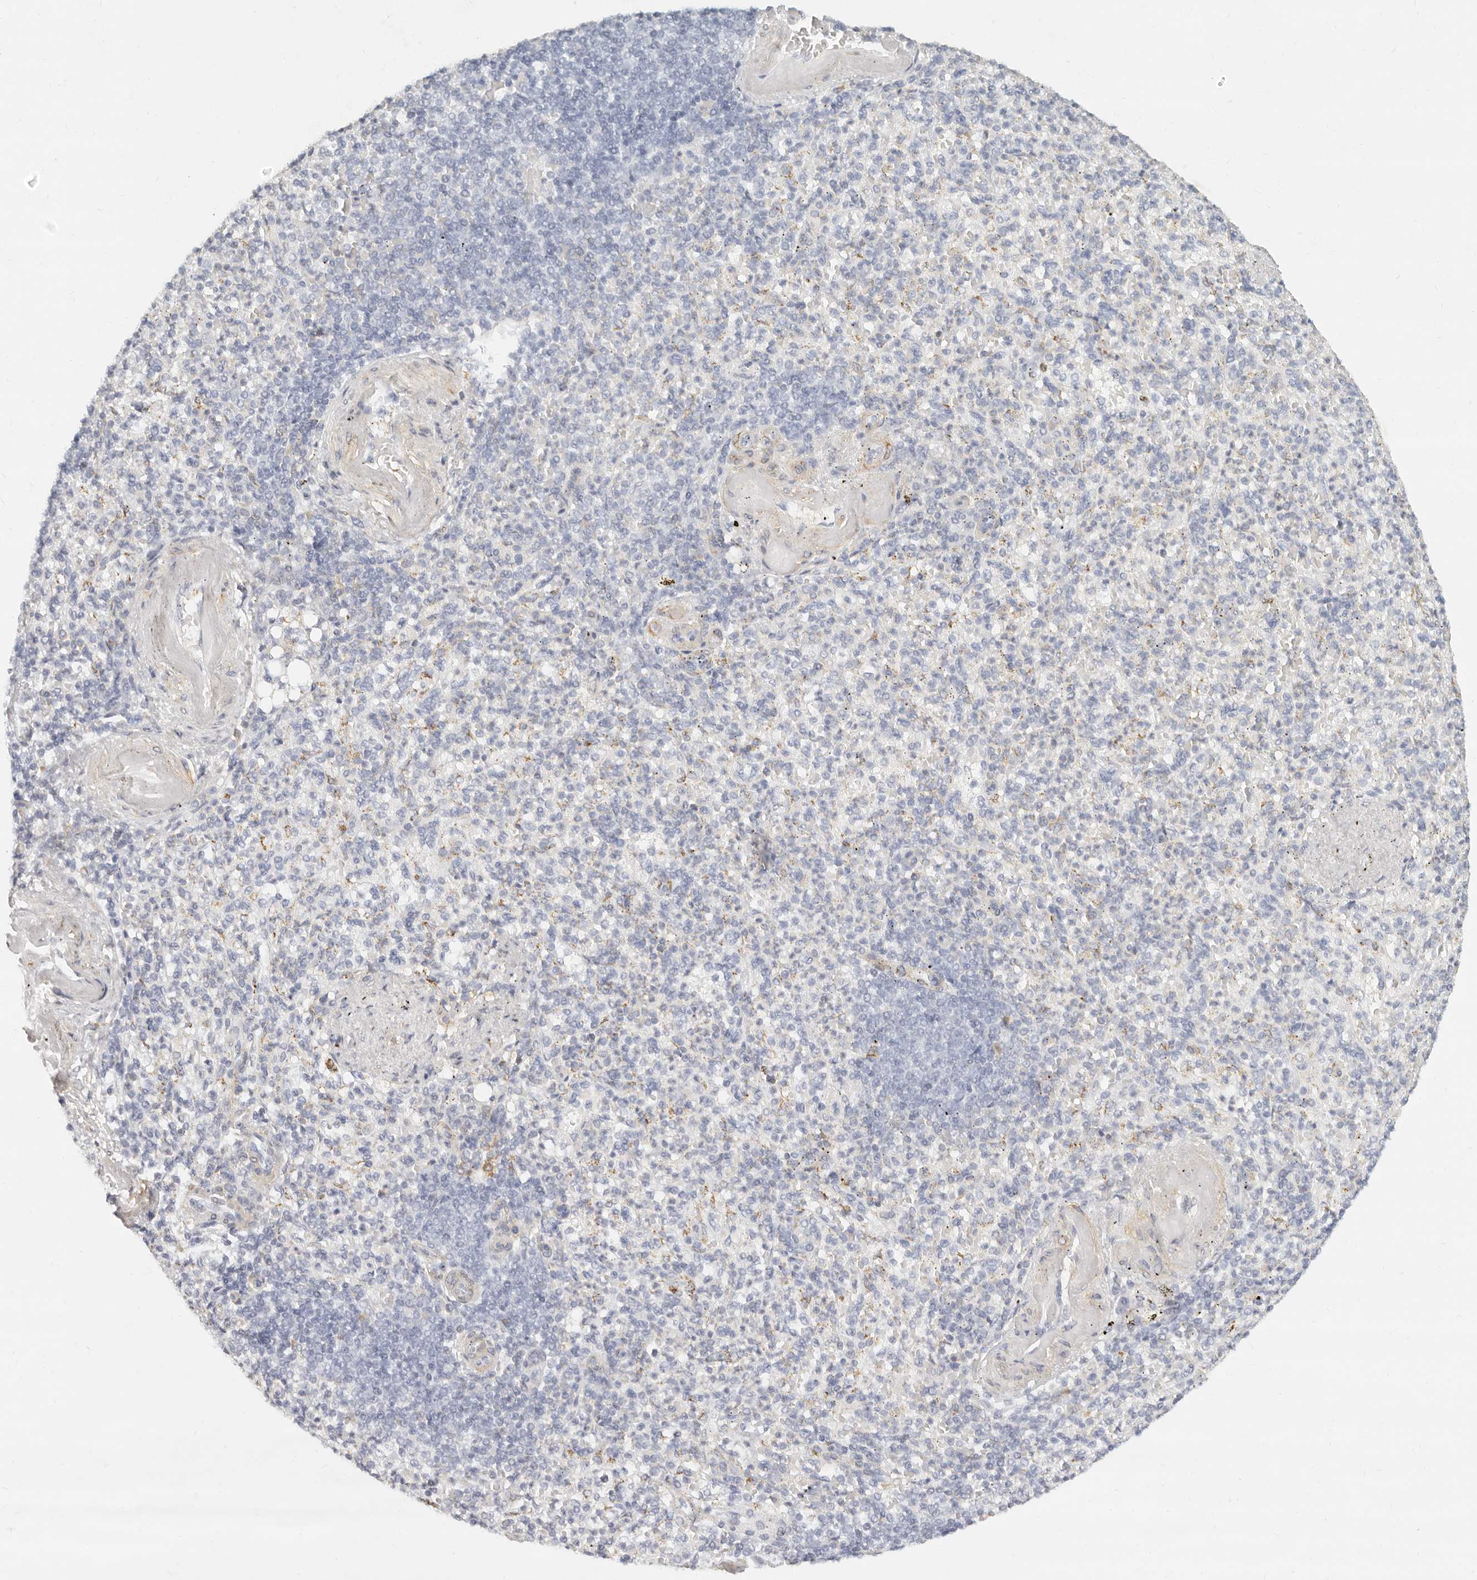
{"staining": {"intensity": "negative", "quantity": "none", "location": "none"}, "tissue": "spleen", "cell_type": "Cells in red pulp", "image_type": "normal", "snomed": [{"axis": "morphology", "description": "Normal tissue, NOS"}, {"axis": "topography", "description": "Spleen"}], "caption": "There is no significant staining in cells in red pulp of spleen. Nuclei are stained in blue.", "gene": "NIBAN1", "patient": {"sex": "female", "age": 74}}